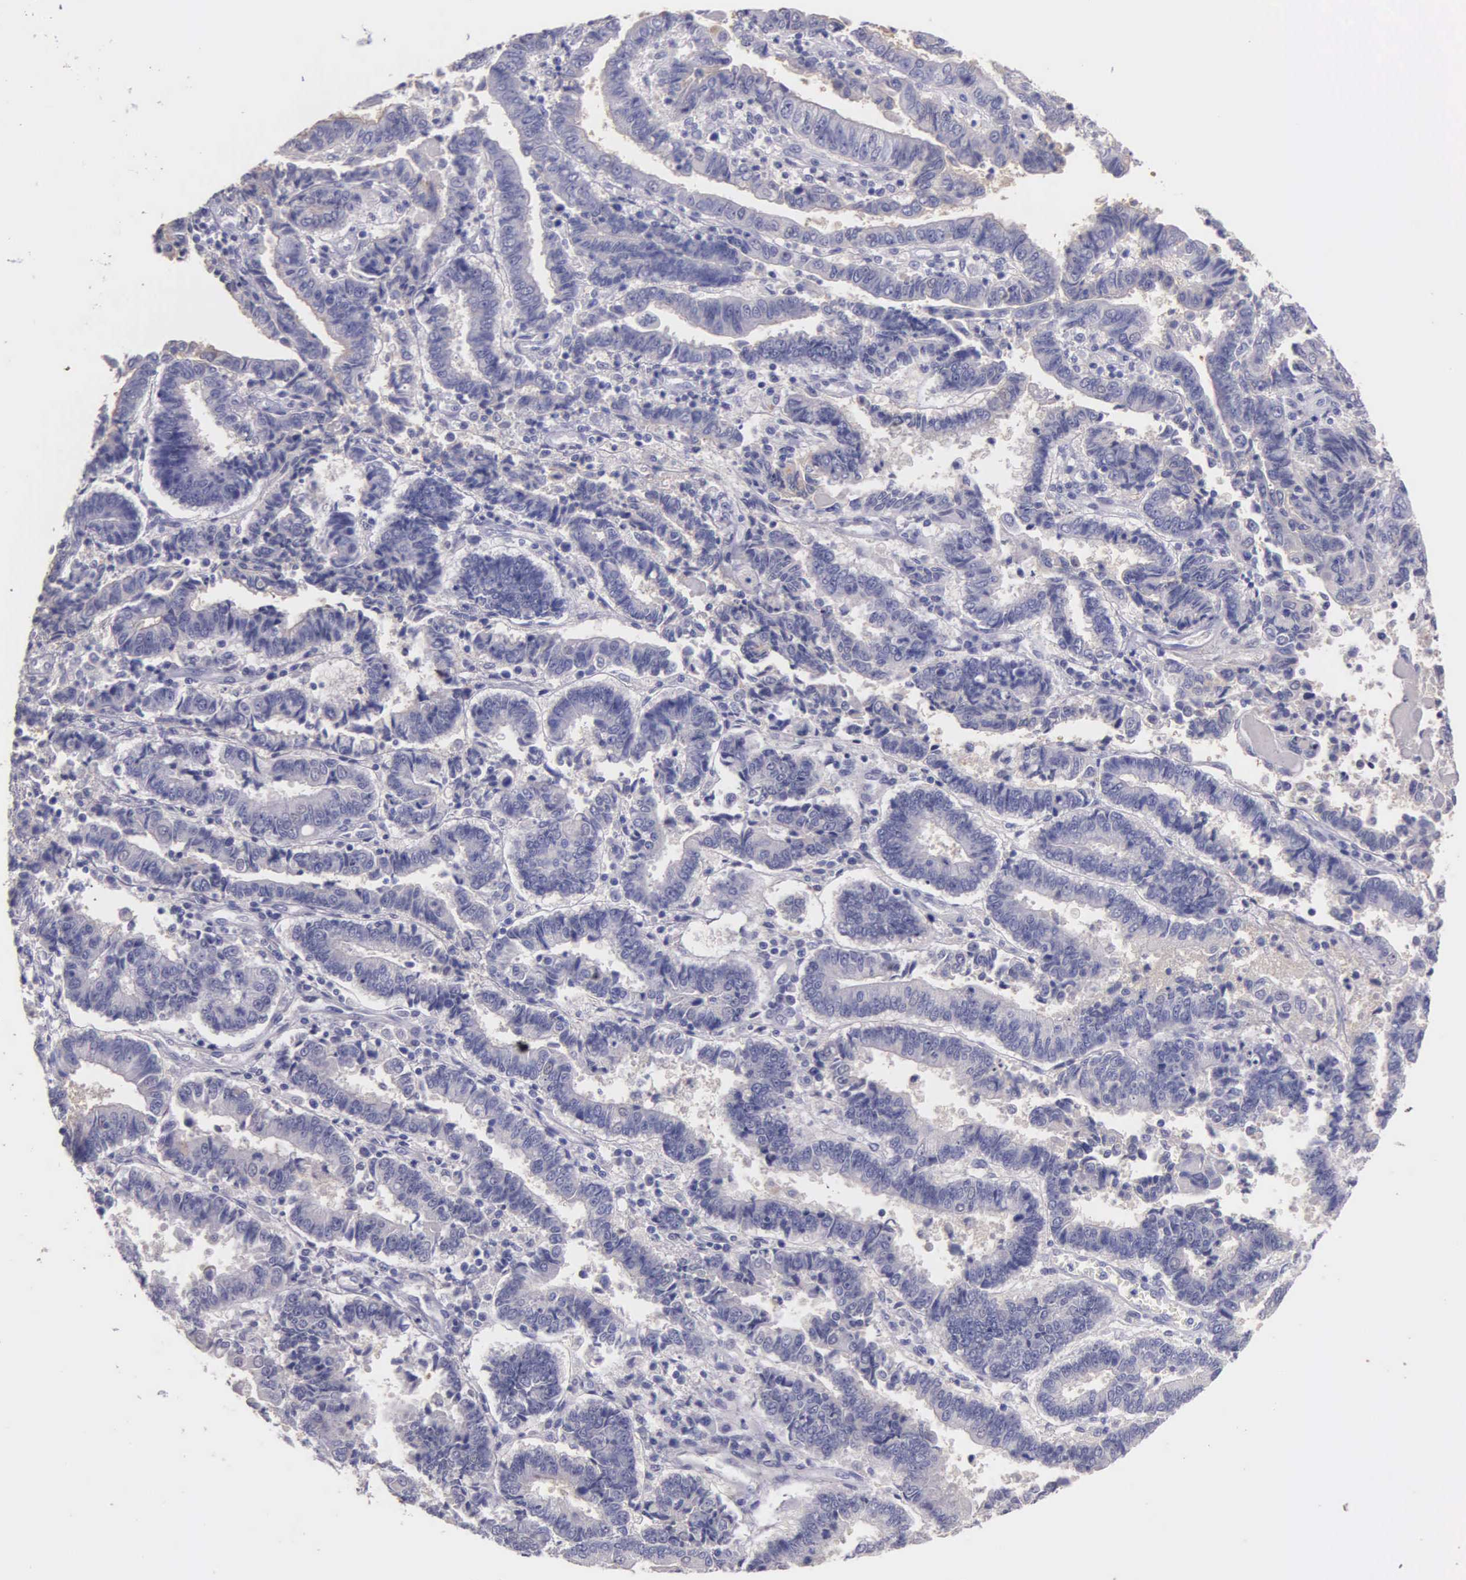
{"staining": {"intensity": "negative", "quantity": "none", "location": "none"}, "tissue": "endometrial cancer", "cell_type": "Tumor cells", "image_type": "cancer", "snomed": [{"axis": "morphology", "description": "Adenocarcinoma, NOS"}, {"axis": "topography", "description": "Endometrium"}], "caption": "The micrograph exhibits no significant expression in tumor cells of adenocarcinoma (endometrial). Brightfield microscopy of immunohistochemistry (IHC) stained with DAB (brown) and hematoxylin (blue), captured at high magnification.", "gene": "GSTT2", "patient": {"sex": "female", "age": 75}}